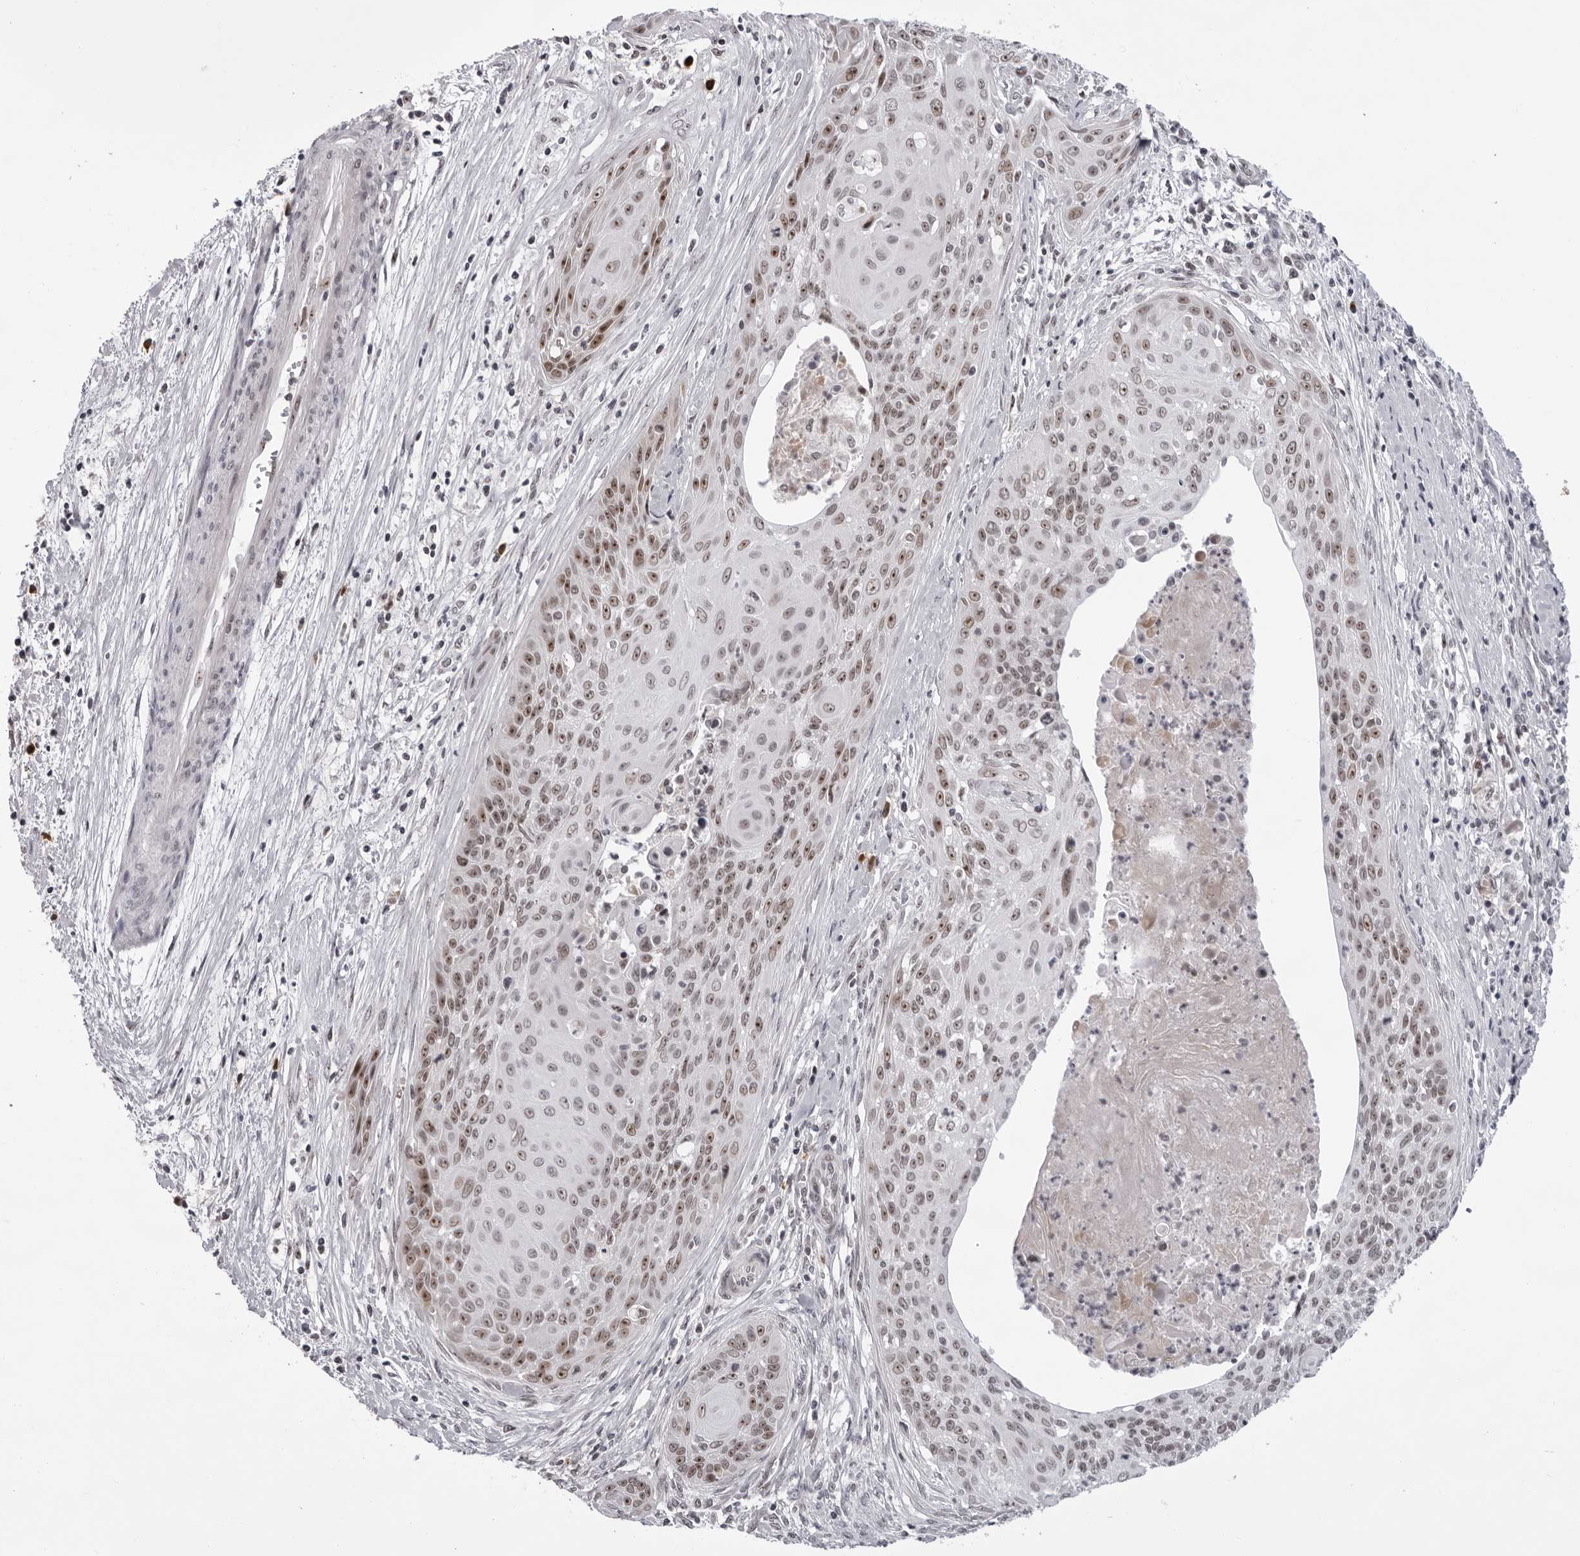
{"staining": {"intensity": "moderate", "quantity": "25%-75%", "location": "nuclear"}, "tissue": "cervical cancer", "cell_type": "Tumor cells", "image_type": "cancer", "snomed": [{"axis": "morphology", "description": "Squamous cell carcinoma, NOS"}, {"axis": "topography", "description": "Cervix"}], "caption": "Brown immunohistochemical staining in human squamous cell carcinoma (cervical) reveals moderate nuclear staining in about 25%-75% of tumor cells. Using DAB (brown) and hematoxylin (blue) stains, captured at high magnification using brightfield microscopy.", "gene": "EXOSC10", "patient": {"sex": "female", "age": 55}}